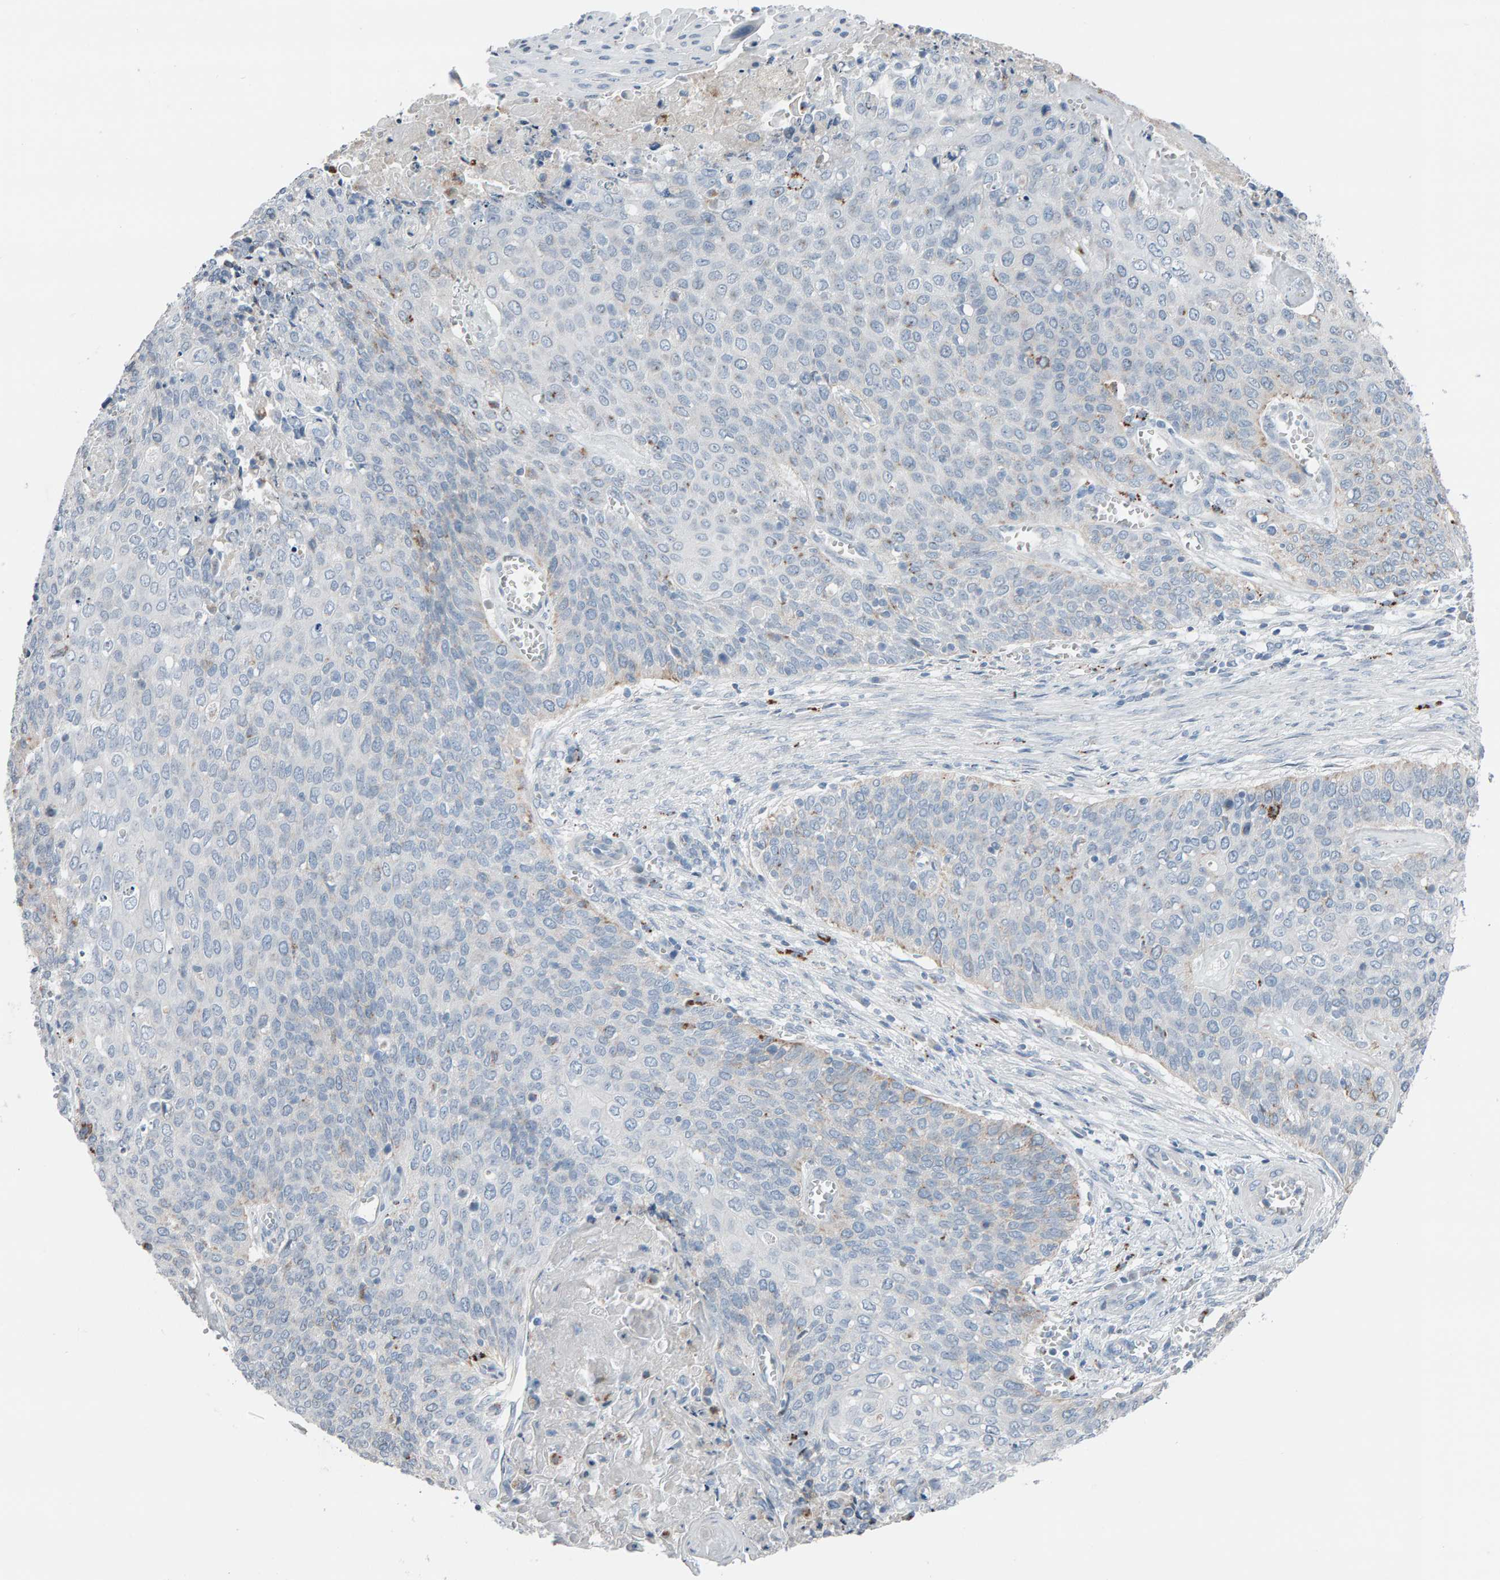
{"staining": {"intensity": "negative", "quantity": "none", "location": "none"}, "tissue": "cervical cancer", "cell_type": "Tumor cells", "image_type": "cancer", "snomed": [{"axis": "morphology", "description": "Squamous cell carcinoma, NOS"}, {"axis": "topography", "description": "Cervix"}], "caption": "Immunohistochemical staining of human cervical cancer shows no significant expression in tumor cells. The staining is performed using DAB (3,3'-diaminobenzidine) brown chromogen with nuclei counter-stained in using hematoxylin.", "gene": "IPPK", "patient": {"sex": "female", "age": 39}}